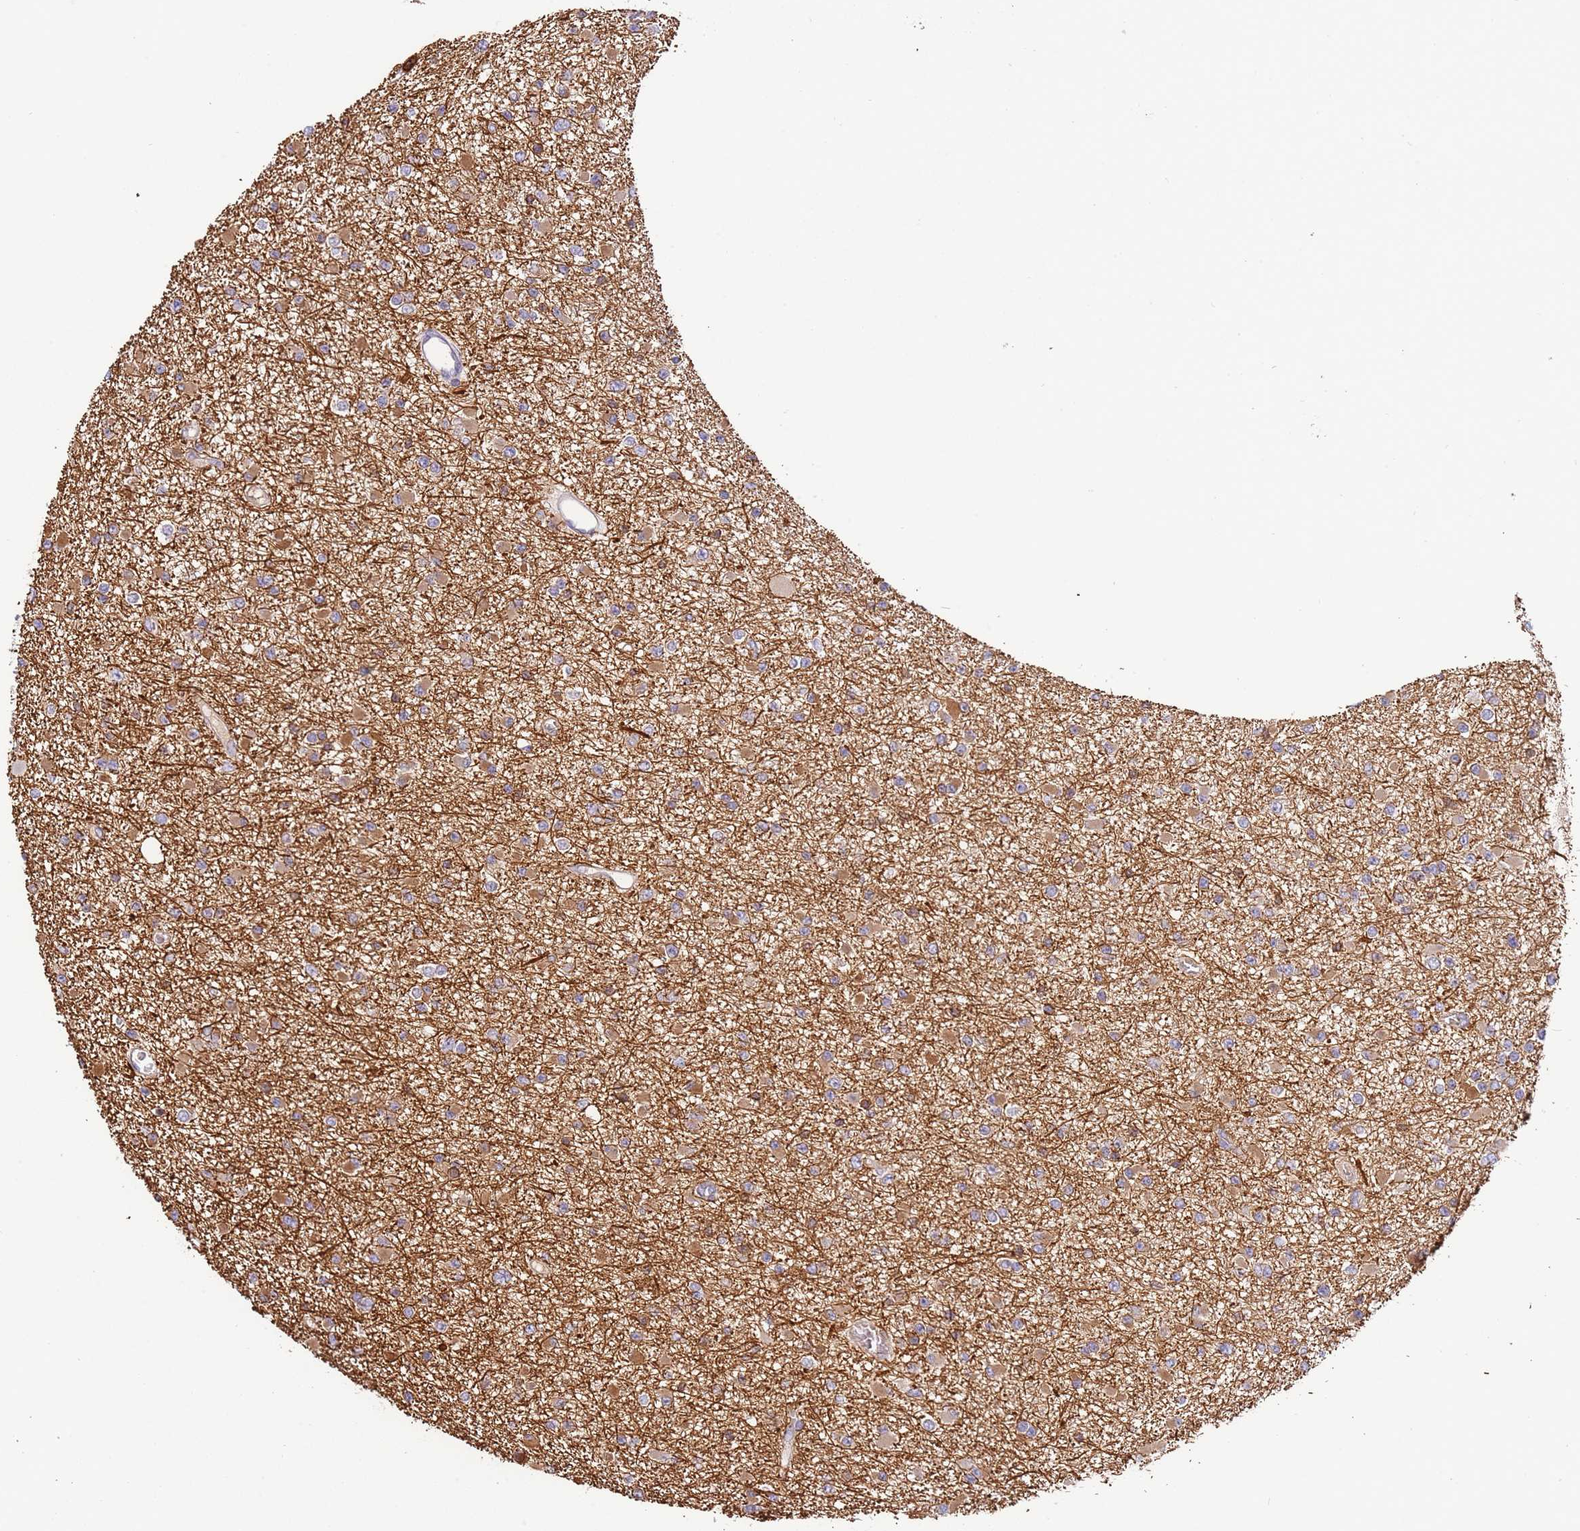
{"staining": {"intensity": "weak", "quantity": "25%-75%", "location": "cytoplasmic/membranous"}, "tissue": "glioma", "cell_type": "Tumor cells", "image_type": "cancer", "snomed": [{"axis": "morphology", "description": "Glioma, malignant, Low grade"}, {"axis": "topography", "description": "Brain"}], "caption": "An immunohistochemistry image of tumor tissue is shown. Protein staining in brown shows weak cytoplasmic/membranous positivity in glioma within tumor cells. Ihc stains the protein in brown and the nuclei are stained blue.", "gene": "OR6P1", "patient": {"sex": "female", "age": 22}}